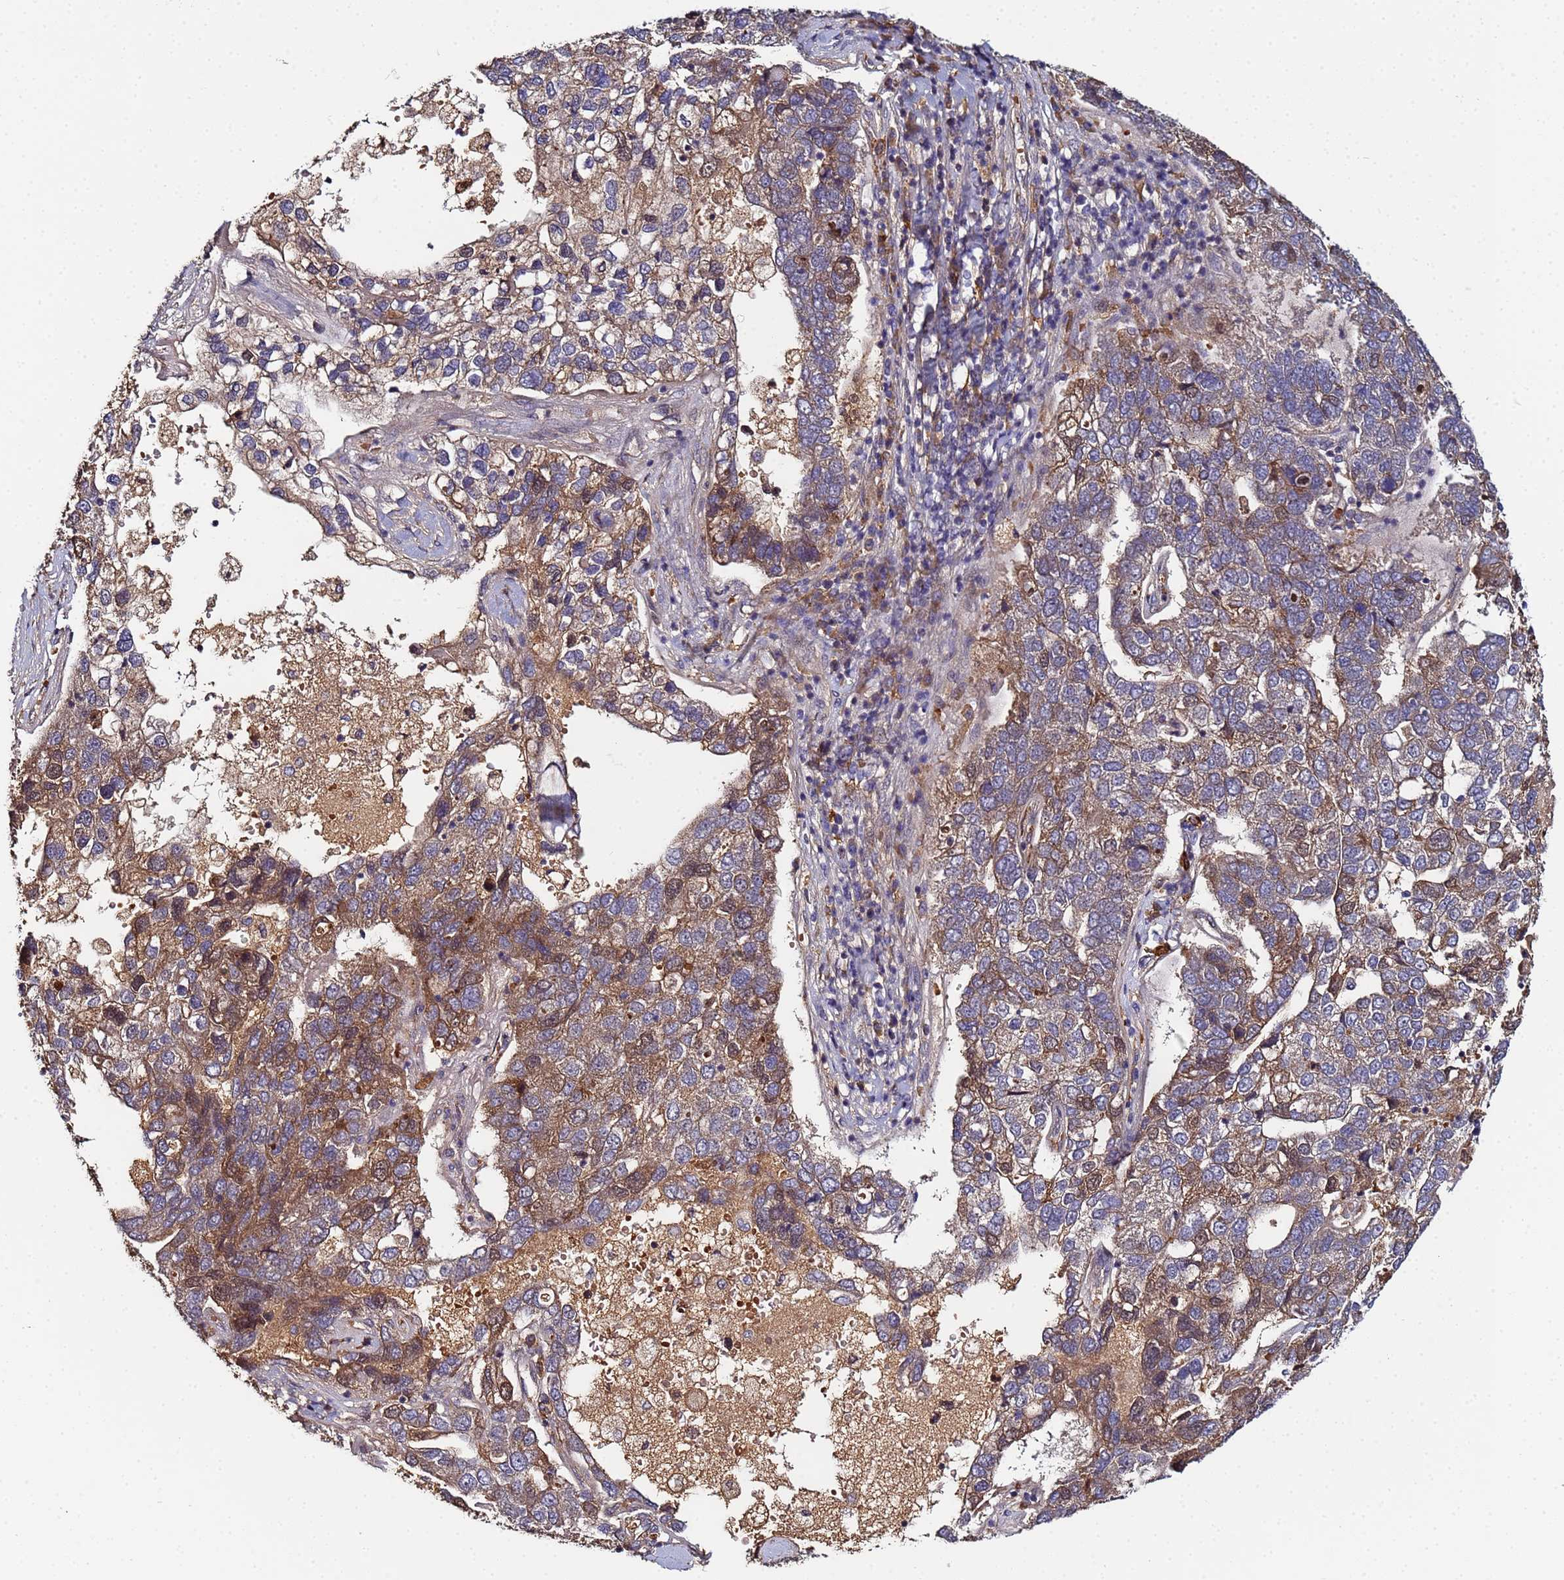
{"staining": {"intensity": "moderate", "quantity": ">75%", "location": "cytoplasmic/membranous"}, "tissue": "pancreatic cancer", "cell_type": "Tumor cells", "image_type": "cancer", "snomed": [{"axis": "morphology", "description": "Adenocarcinoma, NOS"}, {"axis": "topography", "description": "Pancreas"}], "caption": "Protein staining demonstrates moderate cytoplasmic/membranous staining in approximately >75% of tumor cells in pancreatic adenocarcinoma.", "gene": "OSER1", "patient": {"sex": "female", "age": 61}}